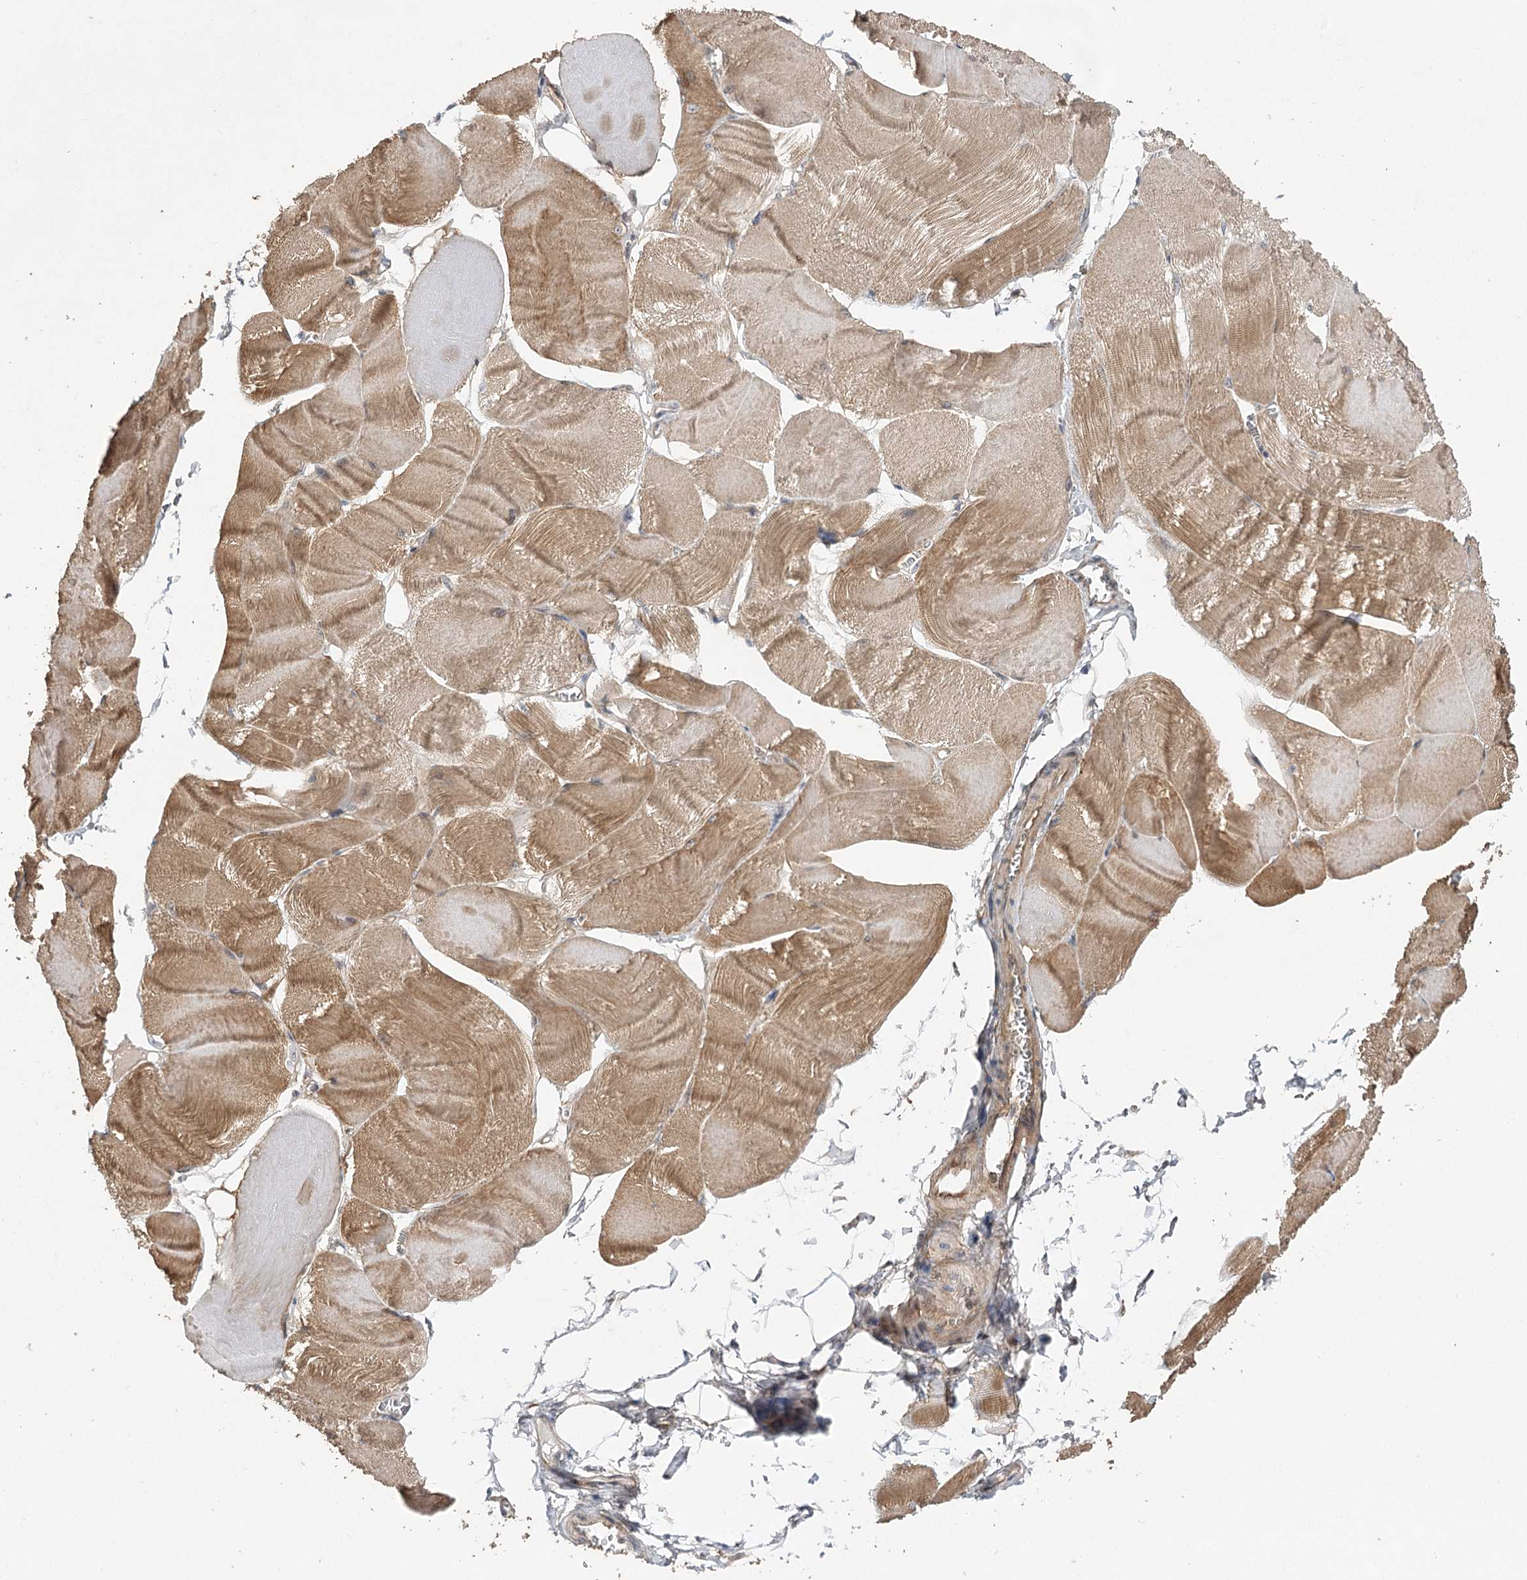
{"staining": {"intensity": "moderate", "quantity": ">75%", "location": "cytoplasmic/membranous"}, "tissue": "skeletal muscle", "cell_type": "Myocytes", "image_type": "normal", "snomed": [{"axis": "morphology", "description": "Normal tissue, NOS"}, {"axis": "morphology", "description": "Basal cell carcinoma"}, {"axis": "topography", "description": "Skeletal muscle"}], "caption": "Protein staining of benign skeletal muscle displays moderate cytoplasmic/membranous positivity in approximately >75% of myocytes. The staining is performed using DAB (3,3'-diaminobenzidine) brown chromogen to label protein expression. The nuclei are counter-stained blue using hematoxylin.", "gene": "OBSL1", "patient": {"sex": "female", "age": 64}}